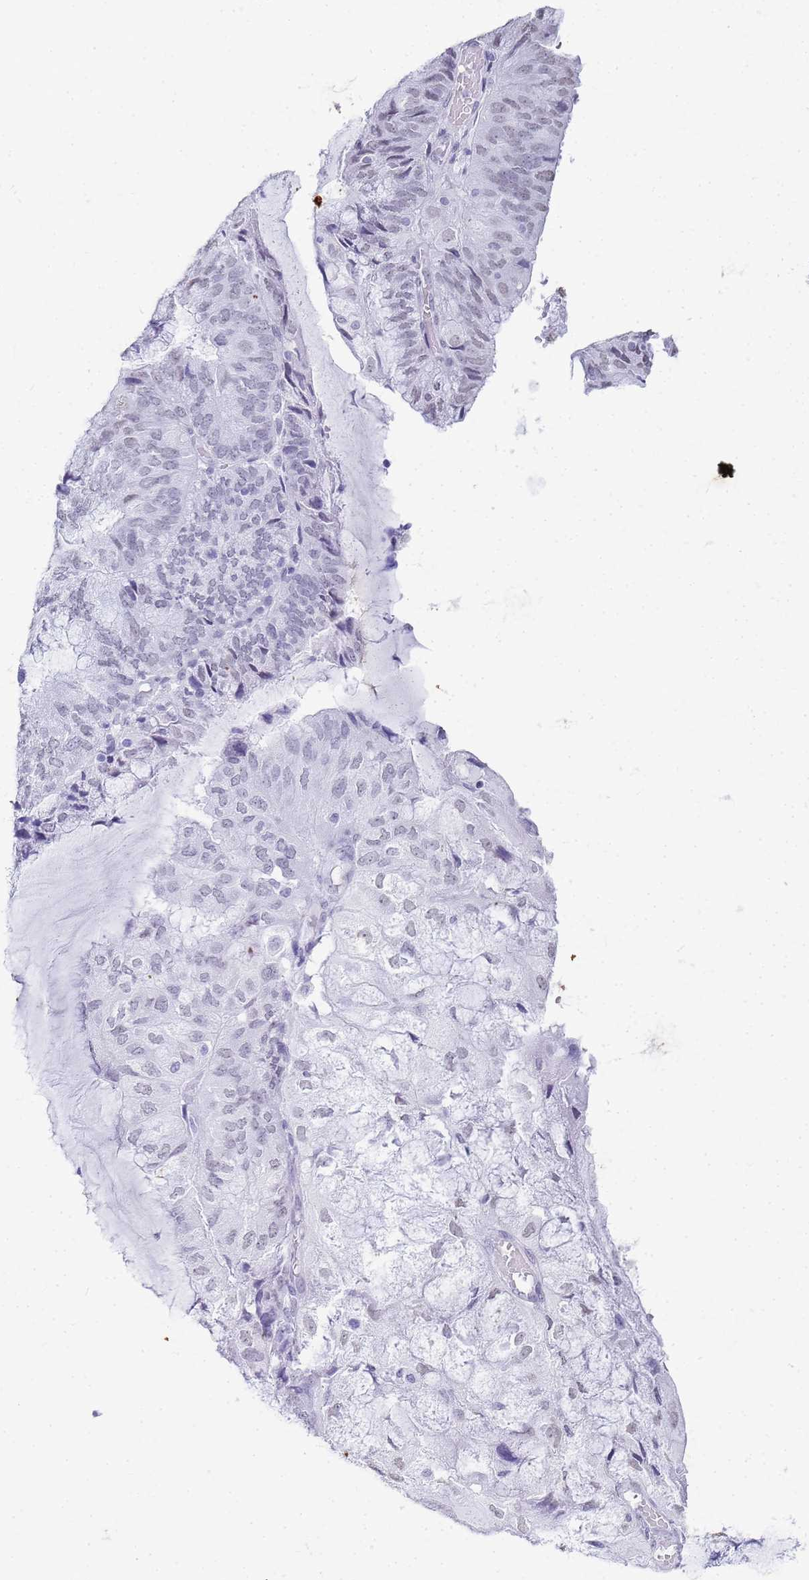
{"staining": {"intensity": "weak", "quantity": "<25%", "location": "nuclear"}, "tissue": "endometrial cancer", "cell_type": "Tumor cells", "image_type": "cancer", "snomed": [{"axis": "morphology", "description": "Adenocarcinoma, NOS"}, {"axis": "topography", "description": "Endometrium"}], "caption": "Immunohistochemistry (IHC) of endometrial adenocarcinoma displays no staining in tumor cells.", "gene": "SLC7A9", "patient": {"sex": "female", "age": 81}}